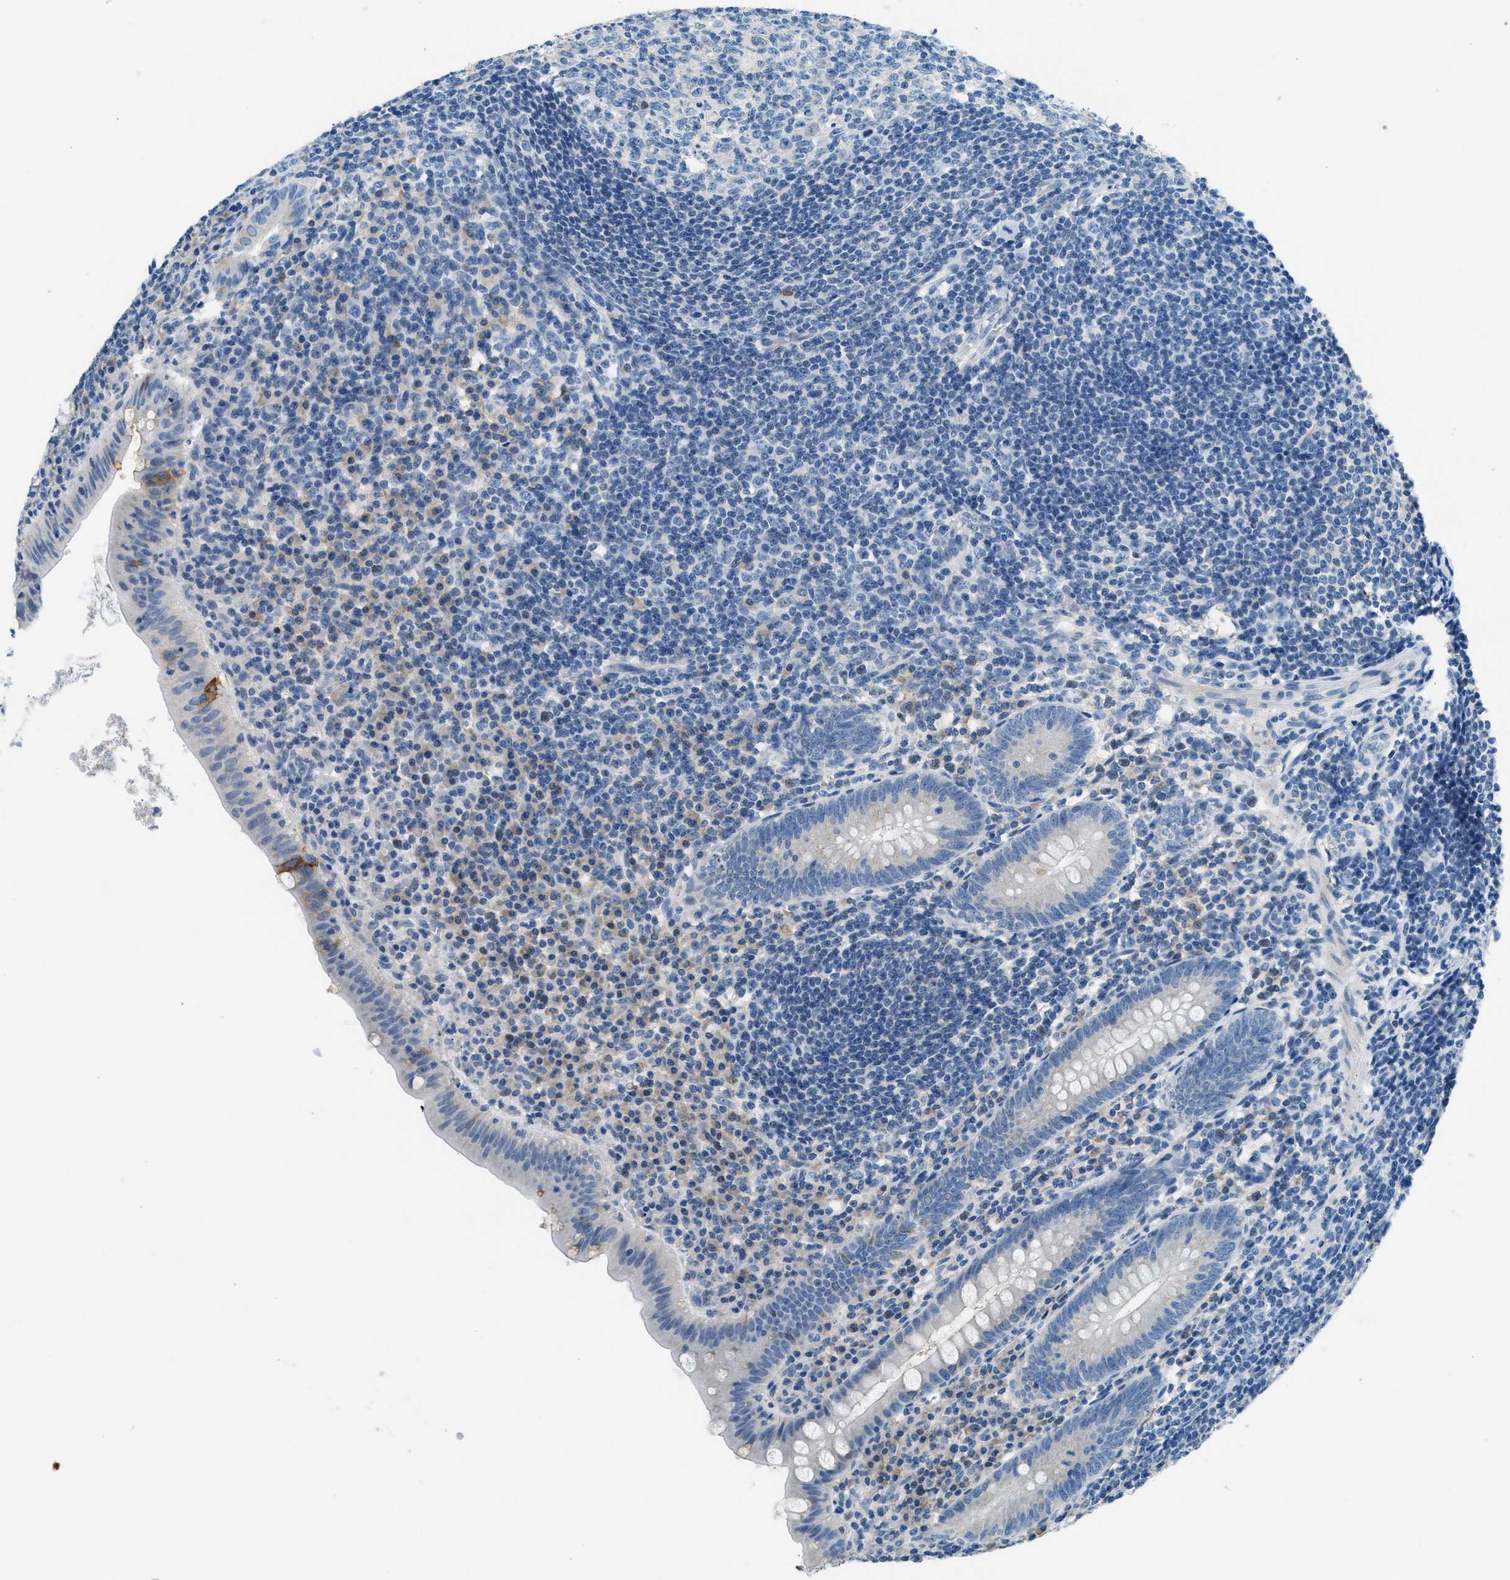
{"staining": {"intensity": "weak", "quantity": "<25%", "location": "cytoplasmic/membranous"}, "tissue": "appendix", "cell_type": "Glandular cells", "image_type": "normal", "snomed": [{"axis": "morphology", "description": "Normal tissue, NOS"}, {"axis": "topography", "description": "Appendix"}], "caption": "An immunohistochemistry micrograph of unremarkable appendix is shown. There is no staining in glandular cells of appendix. (DAB immunohistochemistry, high magnification).", "gene": "CLDN18", "patient": {"sex": "male", "age": 56}}